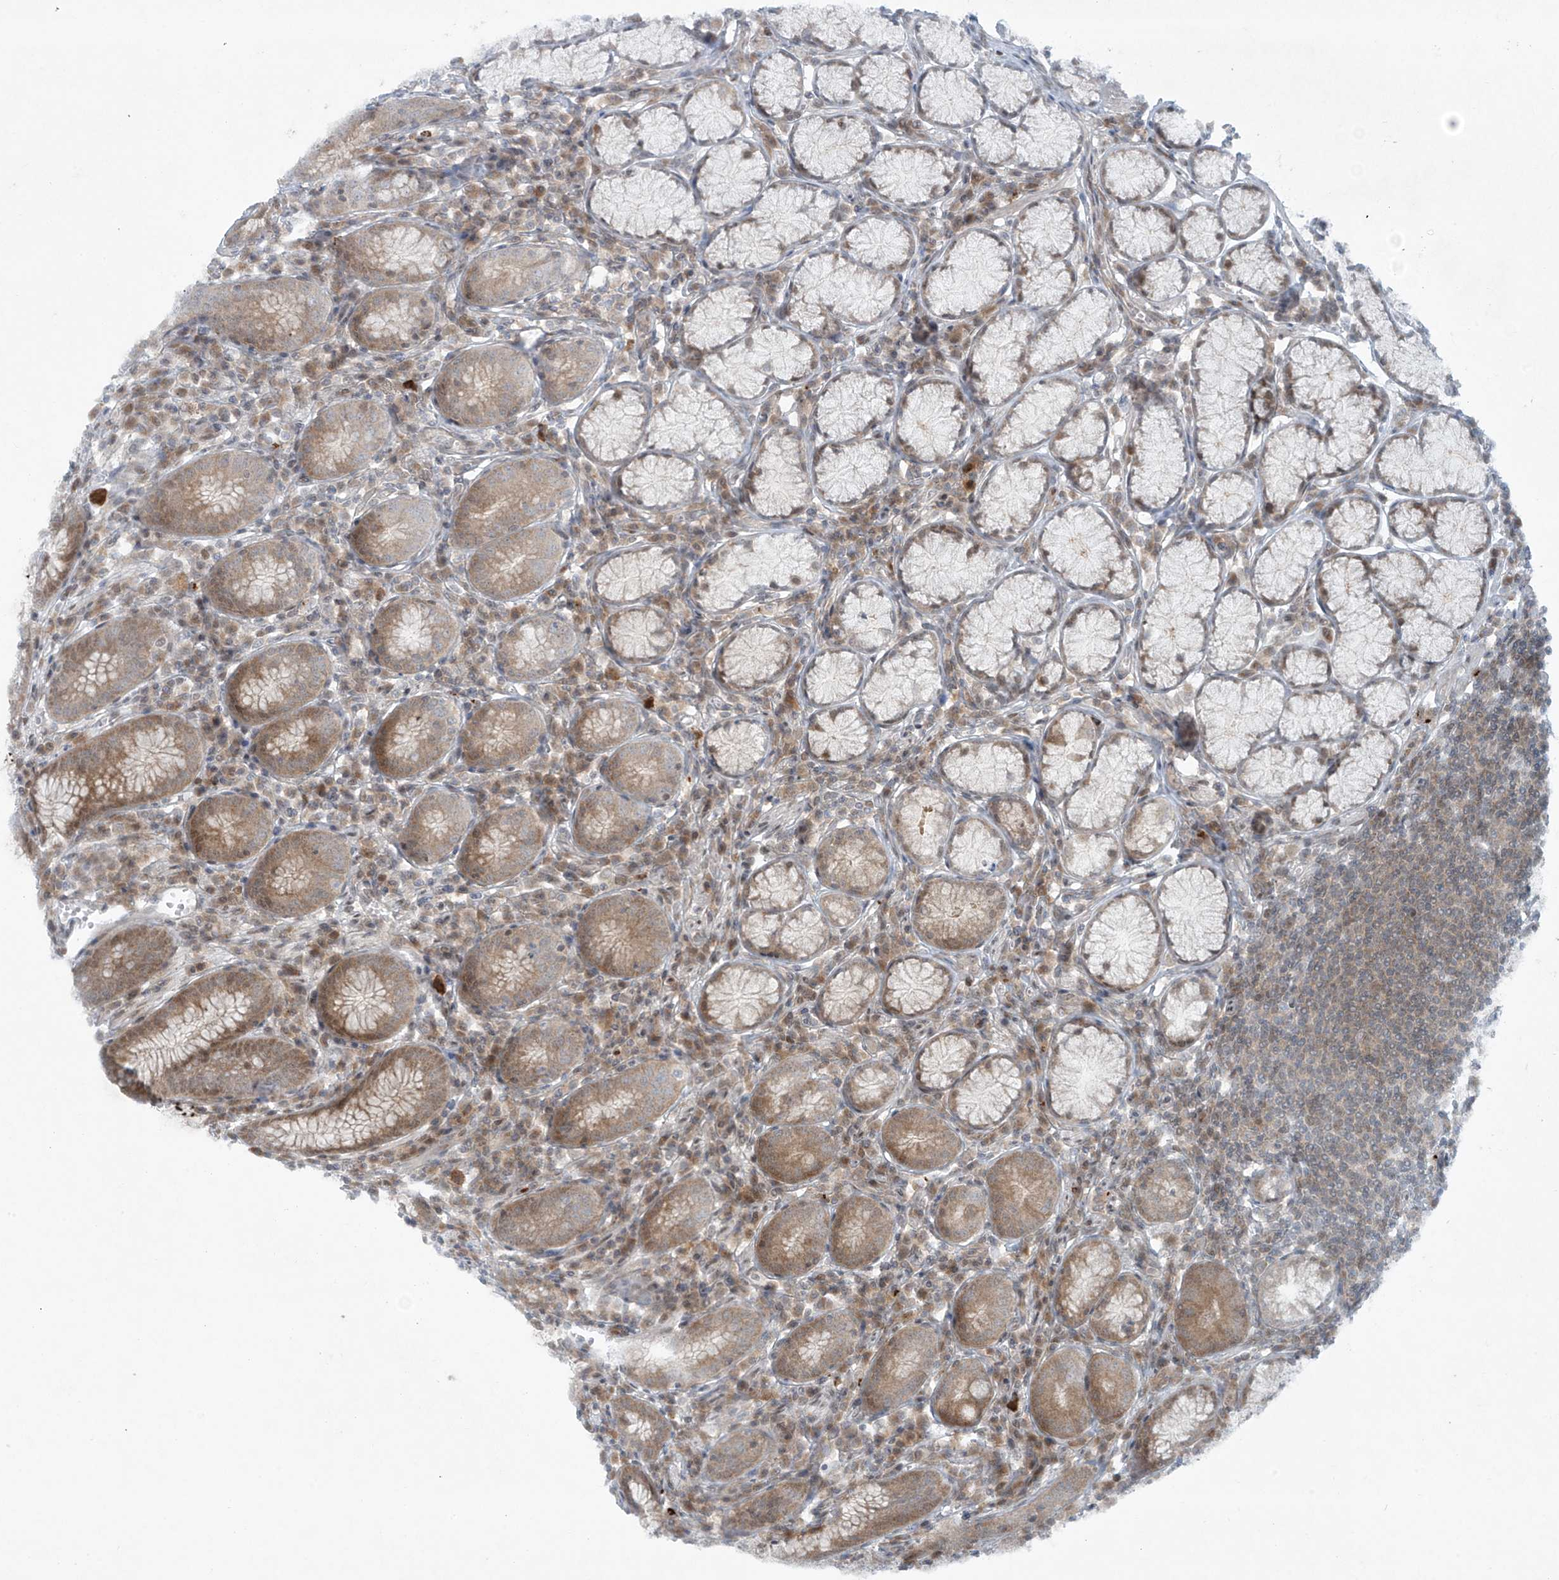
{"staining": {"intensity": "moderate", "quantity": "25%-75%", "location": "cytoplasmic/membranous"}, "tissue": "stomach", "cell_type": "Glandular cells", "image_type": "normal", "snomed": [{"axis": "morphology", "description": "Normal tissue, NOS"}, {"axis": "topography", "description": "Stomach"}], "caption": "Immunohistochemistry of unremarkable human stomach demonstrates medium levels of moderate cytoplasmic/membranous expression in about 25%-75% of glandular cells. The staining is performed using DAB (3,3'-diaminobenzidine) brown chromogen to label protein expression. The nuclei are counter-stained blue using hematoxylin.", "gene": "PPAT", "patient": {"sex": "male", "age": 55}}